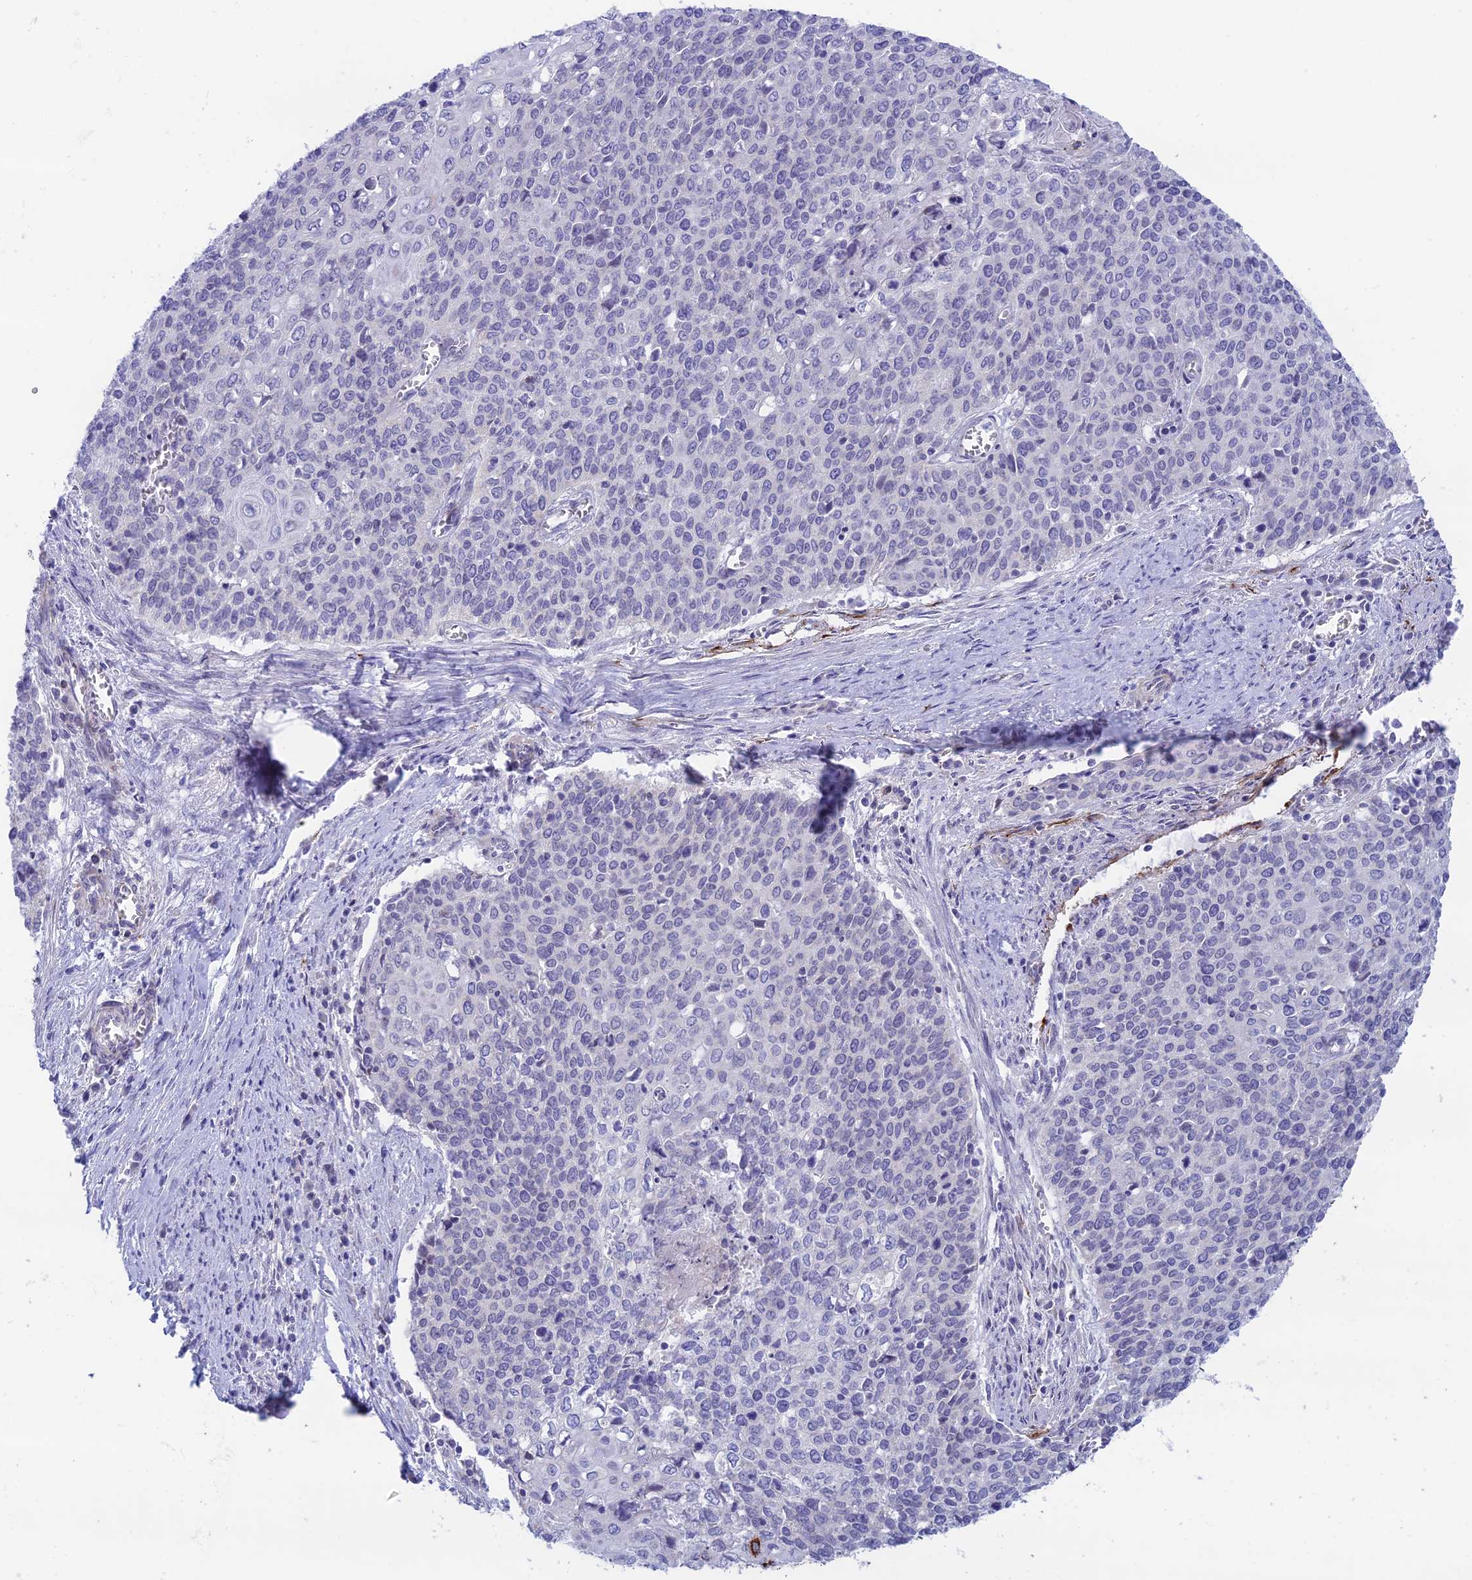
{"staining": {"intensity": "negative", "quantity": "none", "location": "none"}, "tissue": "cervical cancer", "cell_type": "Tumor cells", "image_type": "cancer", "snomed": [{"axis": "morphology", "description": "Squamous cell carcinoma, NOS"}, {"axis": "topography", "description": "Cervix"}], "caption": "Tumor cells are negative for brown protein staining in squamous cell carcinoma (cervical).", "gene": "PLAC9", "patient": {"sex": "female", "age": 39}}